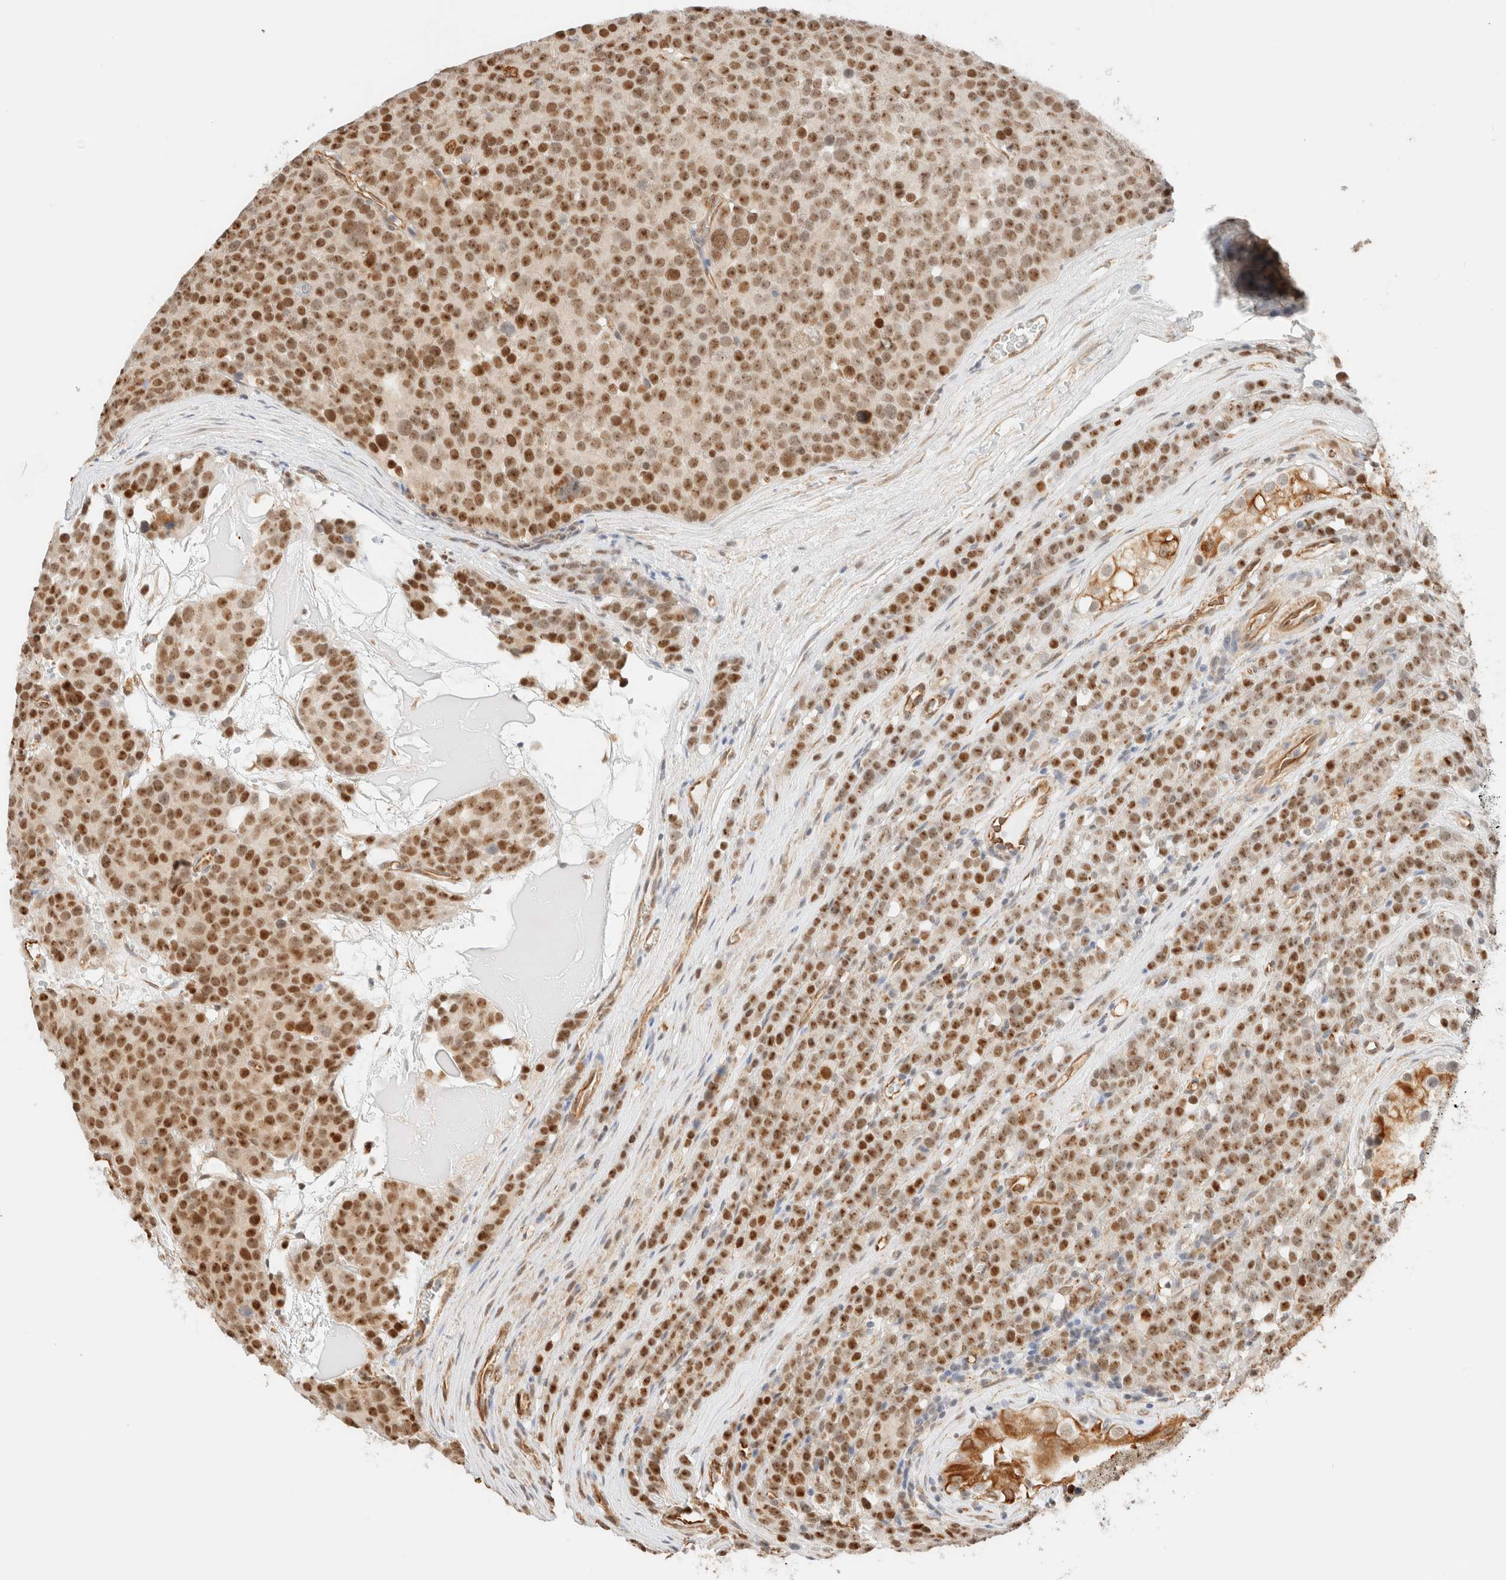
{"staining": {"intensity": "strong", "quantity": ">75%", "location": "nuclear"}, "tissue": "testis cancer", "cell_type": "Tumor cells", "image_type": "cancer", "snomed": [{"axis": "morphology", "description": "Seminoma, NOS"}, {"axis": "topography", "description": "Testis"}], "caption": "Brown immunohistochemical staining in human testis seminoma displays strong nuclear staining in approximately >75% of tumor cells.", "gene": "ARID5A", "patient": {"sex": "male", "age": 71}}